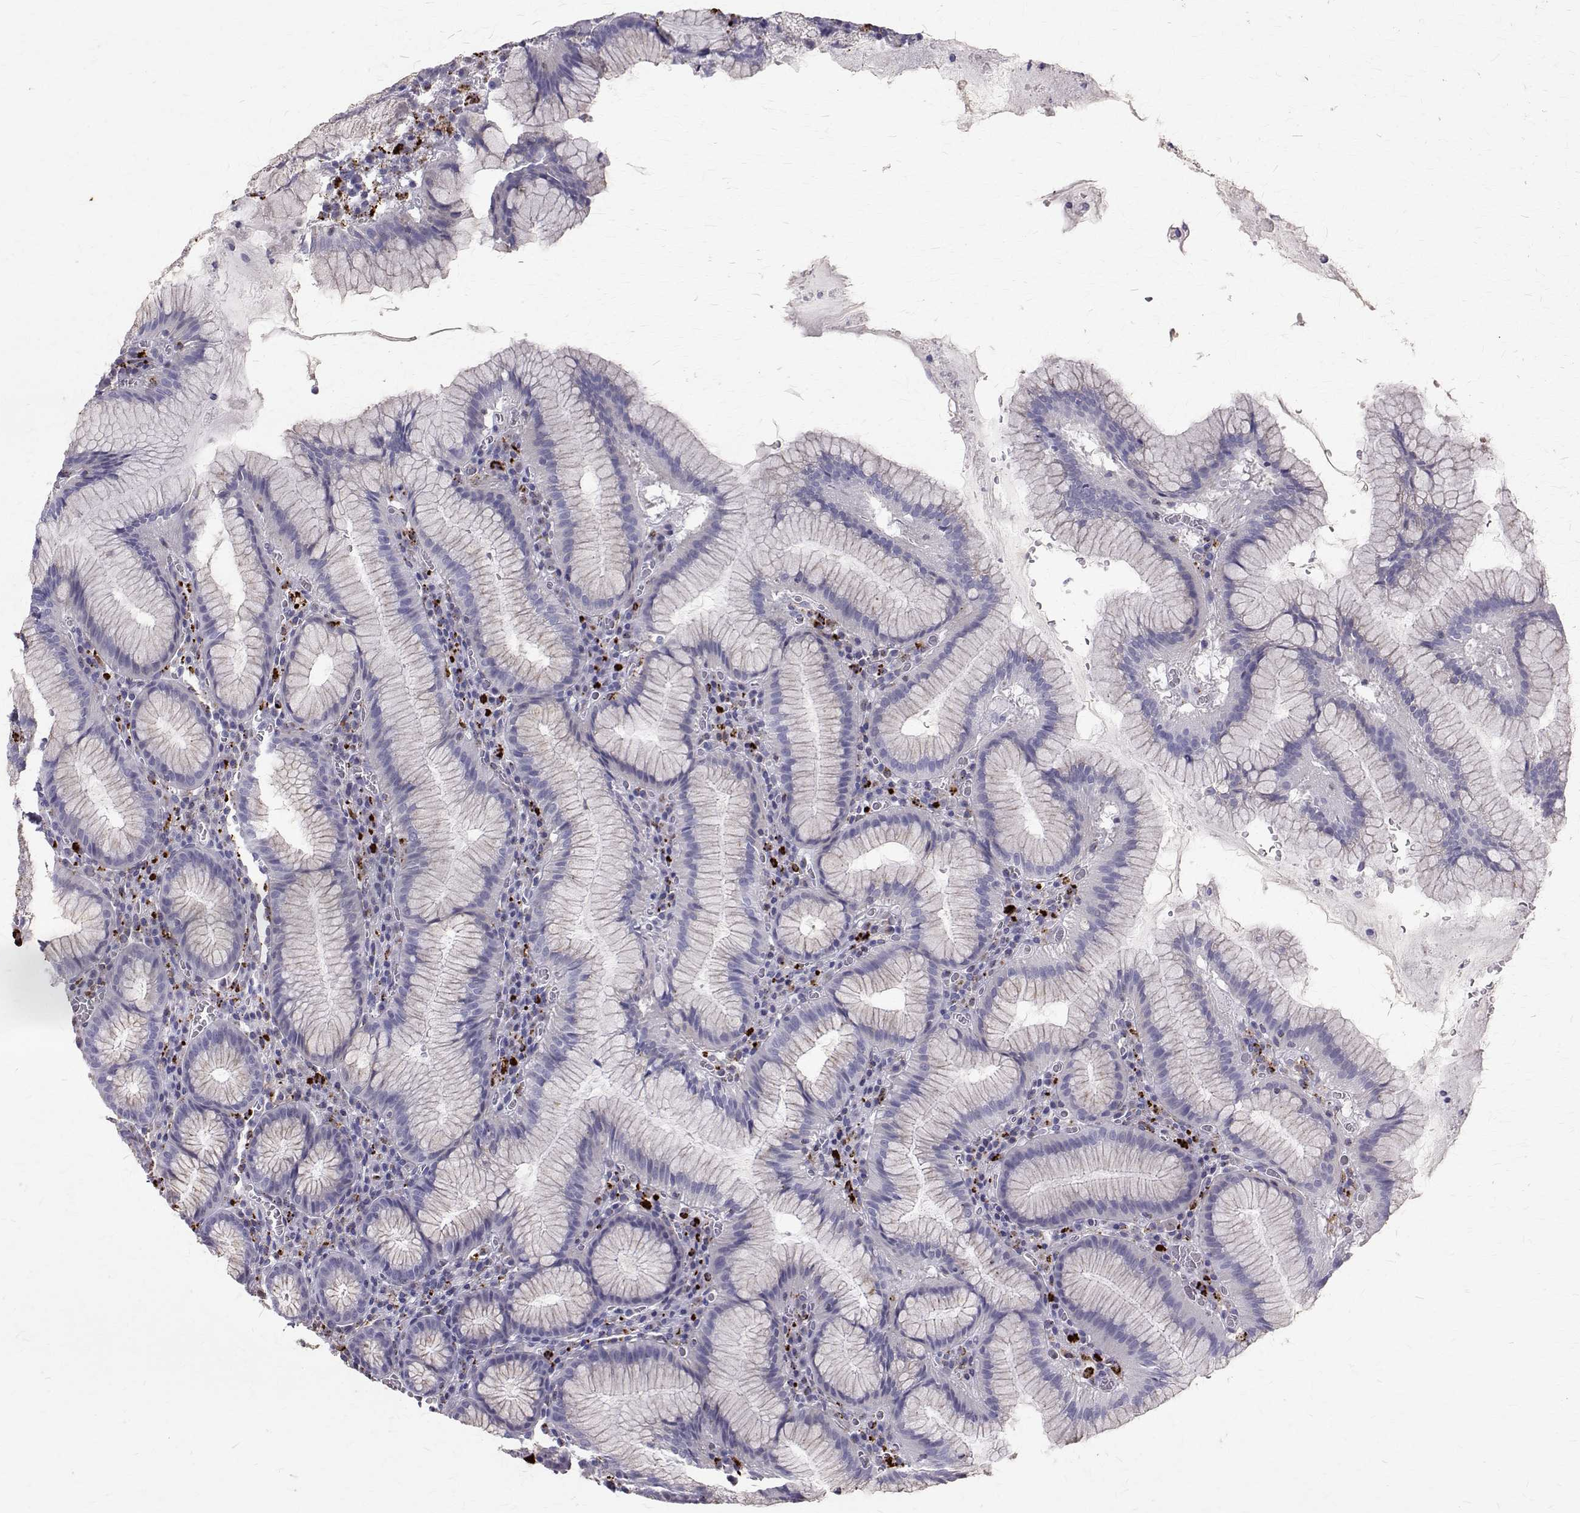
{"staining": {"intensity": "strong", "quantity": "<25%", "location": "cytoplasmic/membranous"}, "tissue": "stomach", "cell_type": "Glandular cells", "image_type": "normal", "snomed": [{"axis": "morphology", "description": "Normal tissue, NOS"}, {"axis": "topography", "description": "Stomach"}], "caption": "Protein expression analysis of normal human stomach reveals strong cytoplasmic/membranous positivity in approximately <25% of glandular cells. The staining was performed using DAB, with brown indicating positive protein expression. Nuclei are stained blue with hematoxylin.", "gene": "TPP1", "patient": {"sex": "male", "age": 55}}